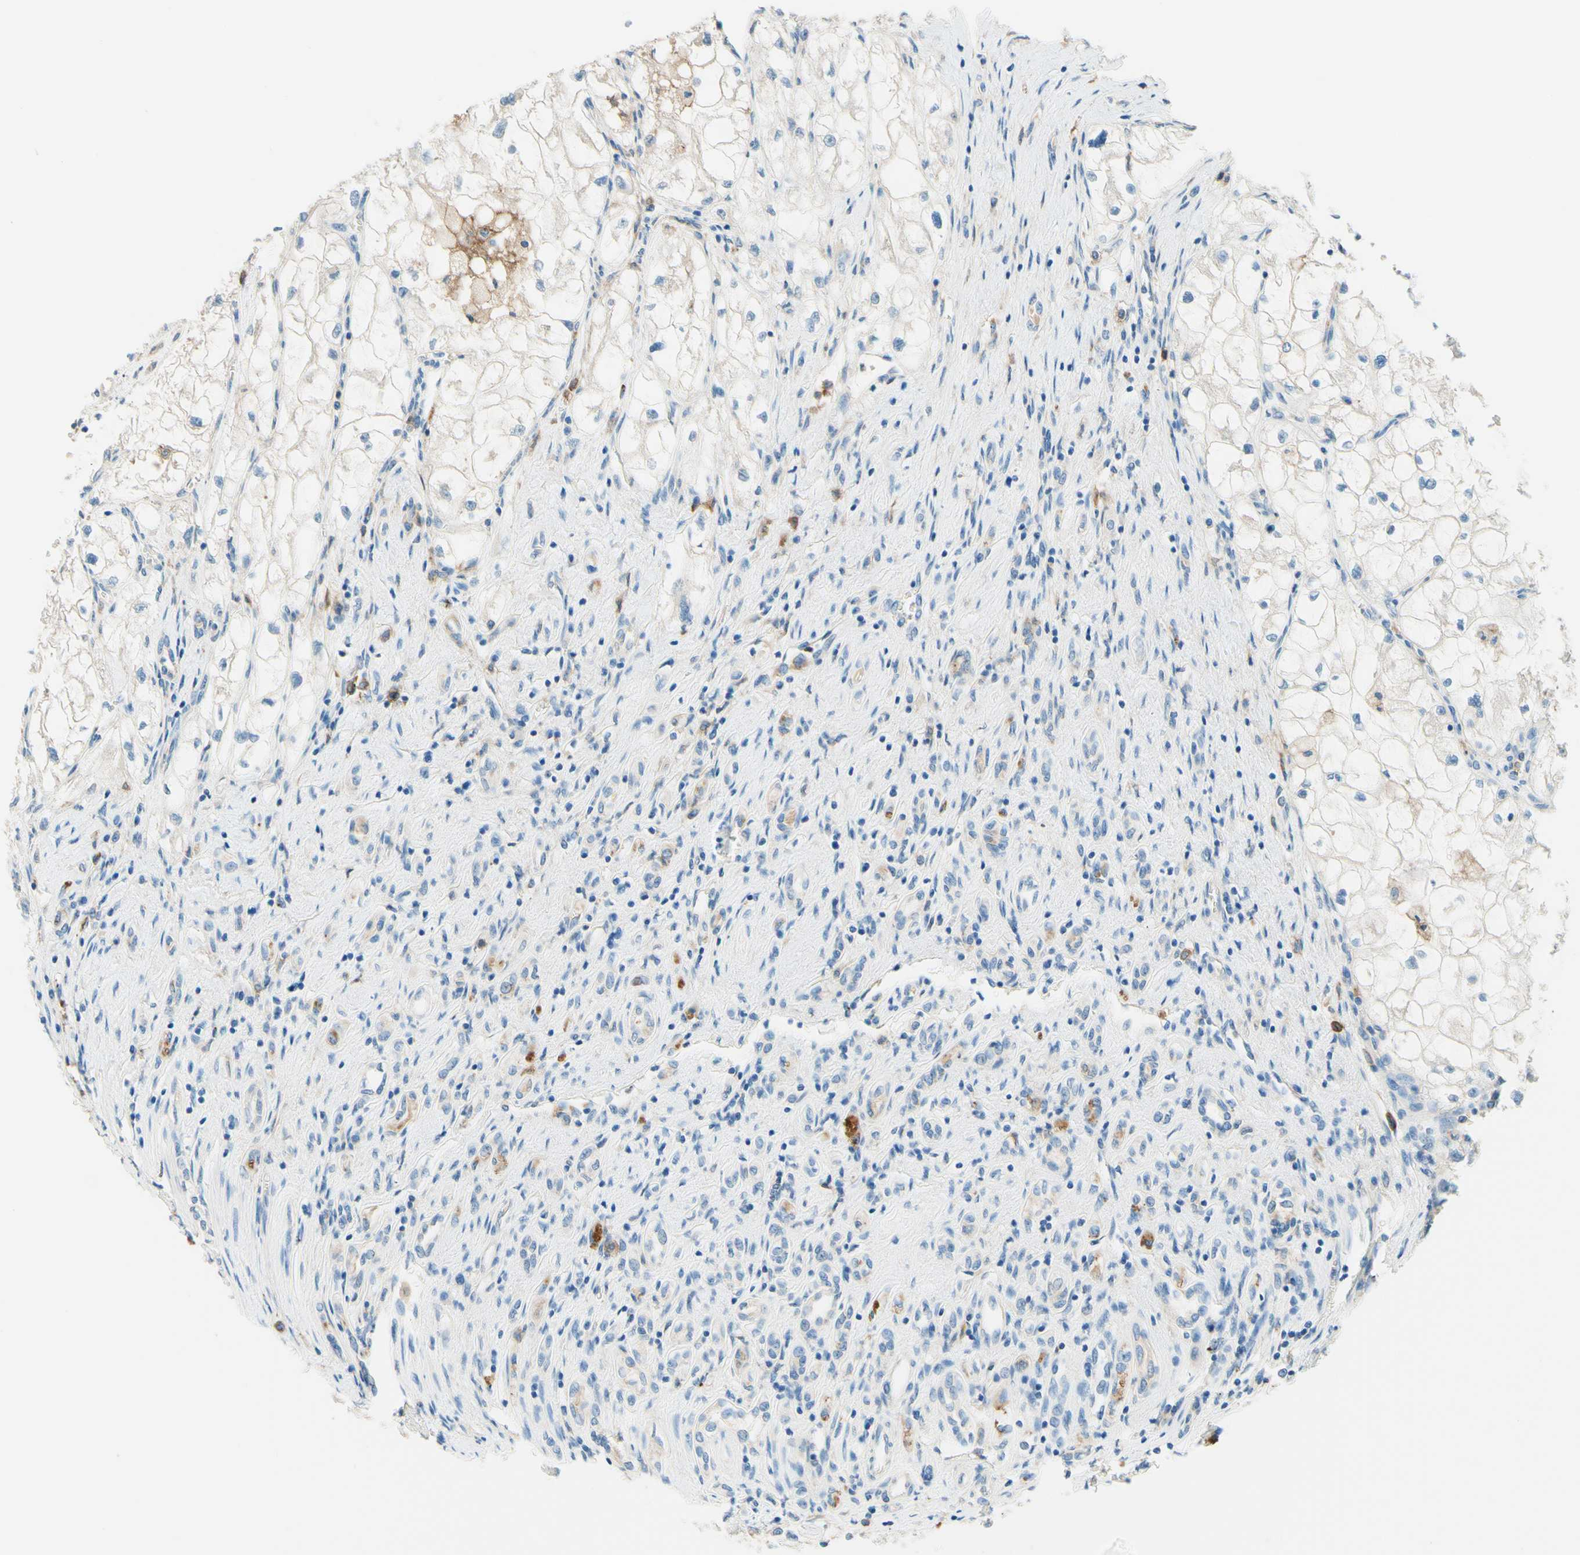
{"staining": {"intensity": "negative", "quantity": "none", "location": "none"}, "tissue": "renal cancer", "cell_type": "Tumor cells", "image_type": "cancer", "snomed": [{"axis": "morphology", "description": "Adenocarcinoma, NOS"}, {"axis": "topography", "description": "Kidney"}], "caption": "The immunohistochemistry histopathology image has no significant positivity in tumor cells of renal cancer tissue.", "gene": "SIGLEC9", "patient": {"sex": "female", "age": 70}}